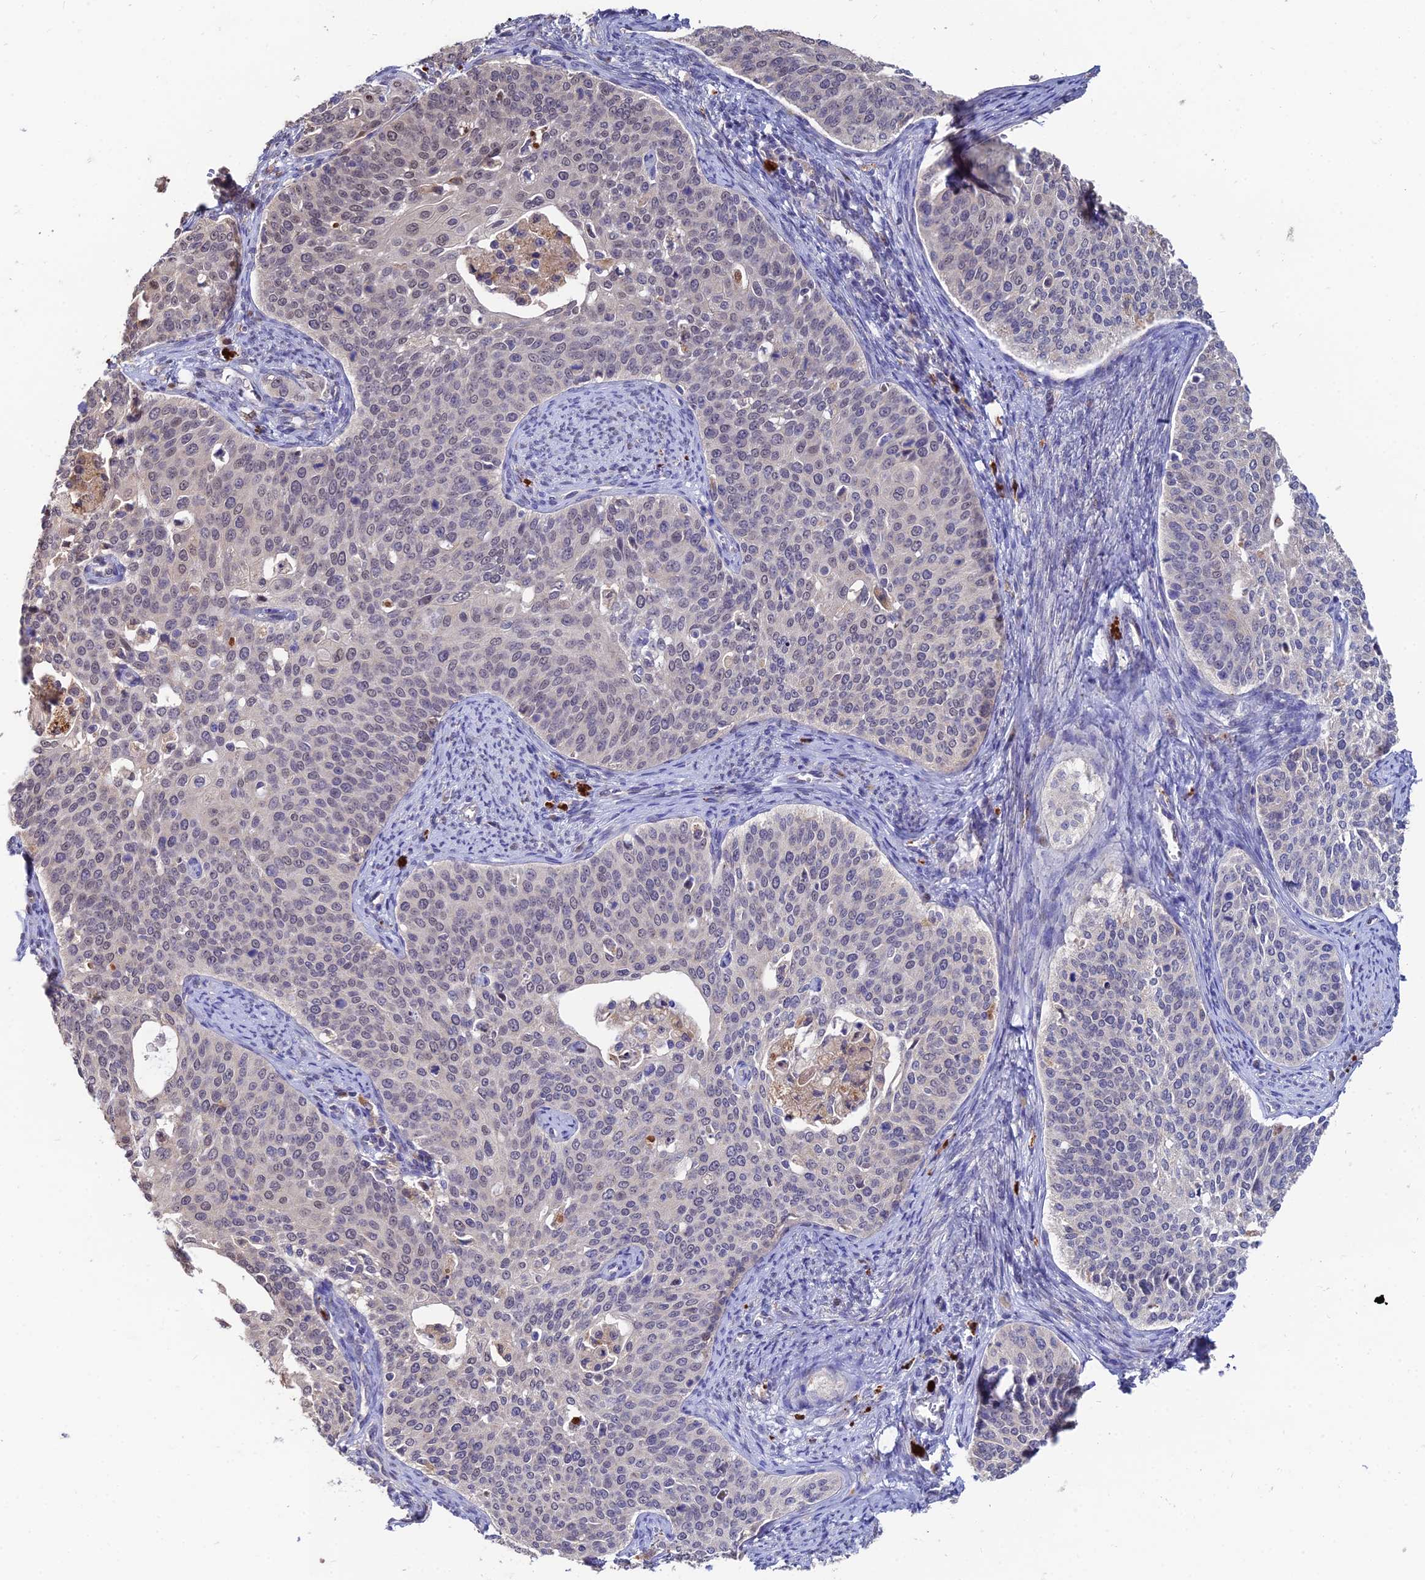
{"staining": {"intensity": "negative", "quantity": "none", "location": "none"}, "tissue": "cervical cancer", "cell_type": "Tumor cells", "image_type": "cancer", "snomed": [{"axis": "morphology", "description": "Squamous cell carcinoma, NOS"}, {"axis": "topography", "description": "Cervix"}], "caption": "This is a photomicrograph of immunohistochemistry (IHC) staining of cervical cancer, which shows no expression in tumor cells. (Immunohistochemistry (ihc), brightfield microscopy, high magnification).", "gene": "ACTR5", "patient": {"sex": "female", "age": 44}}